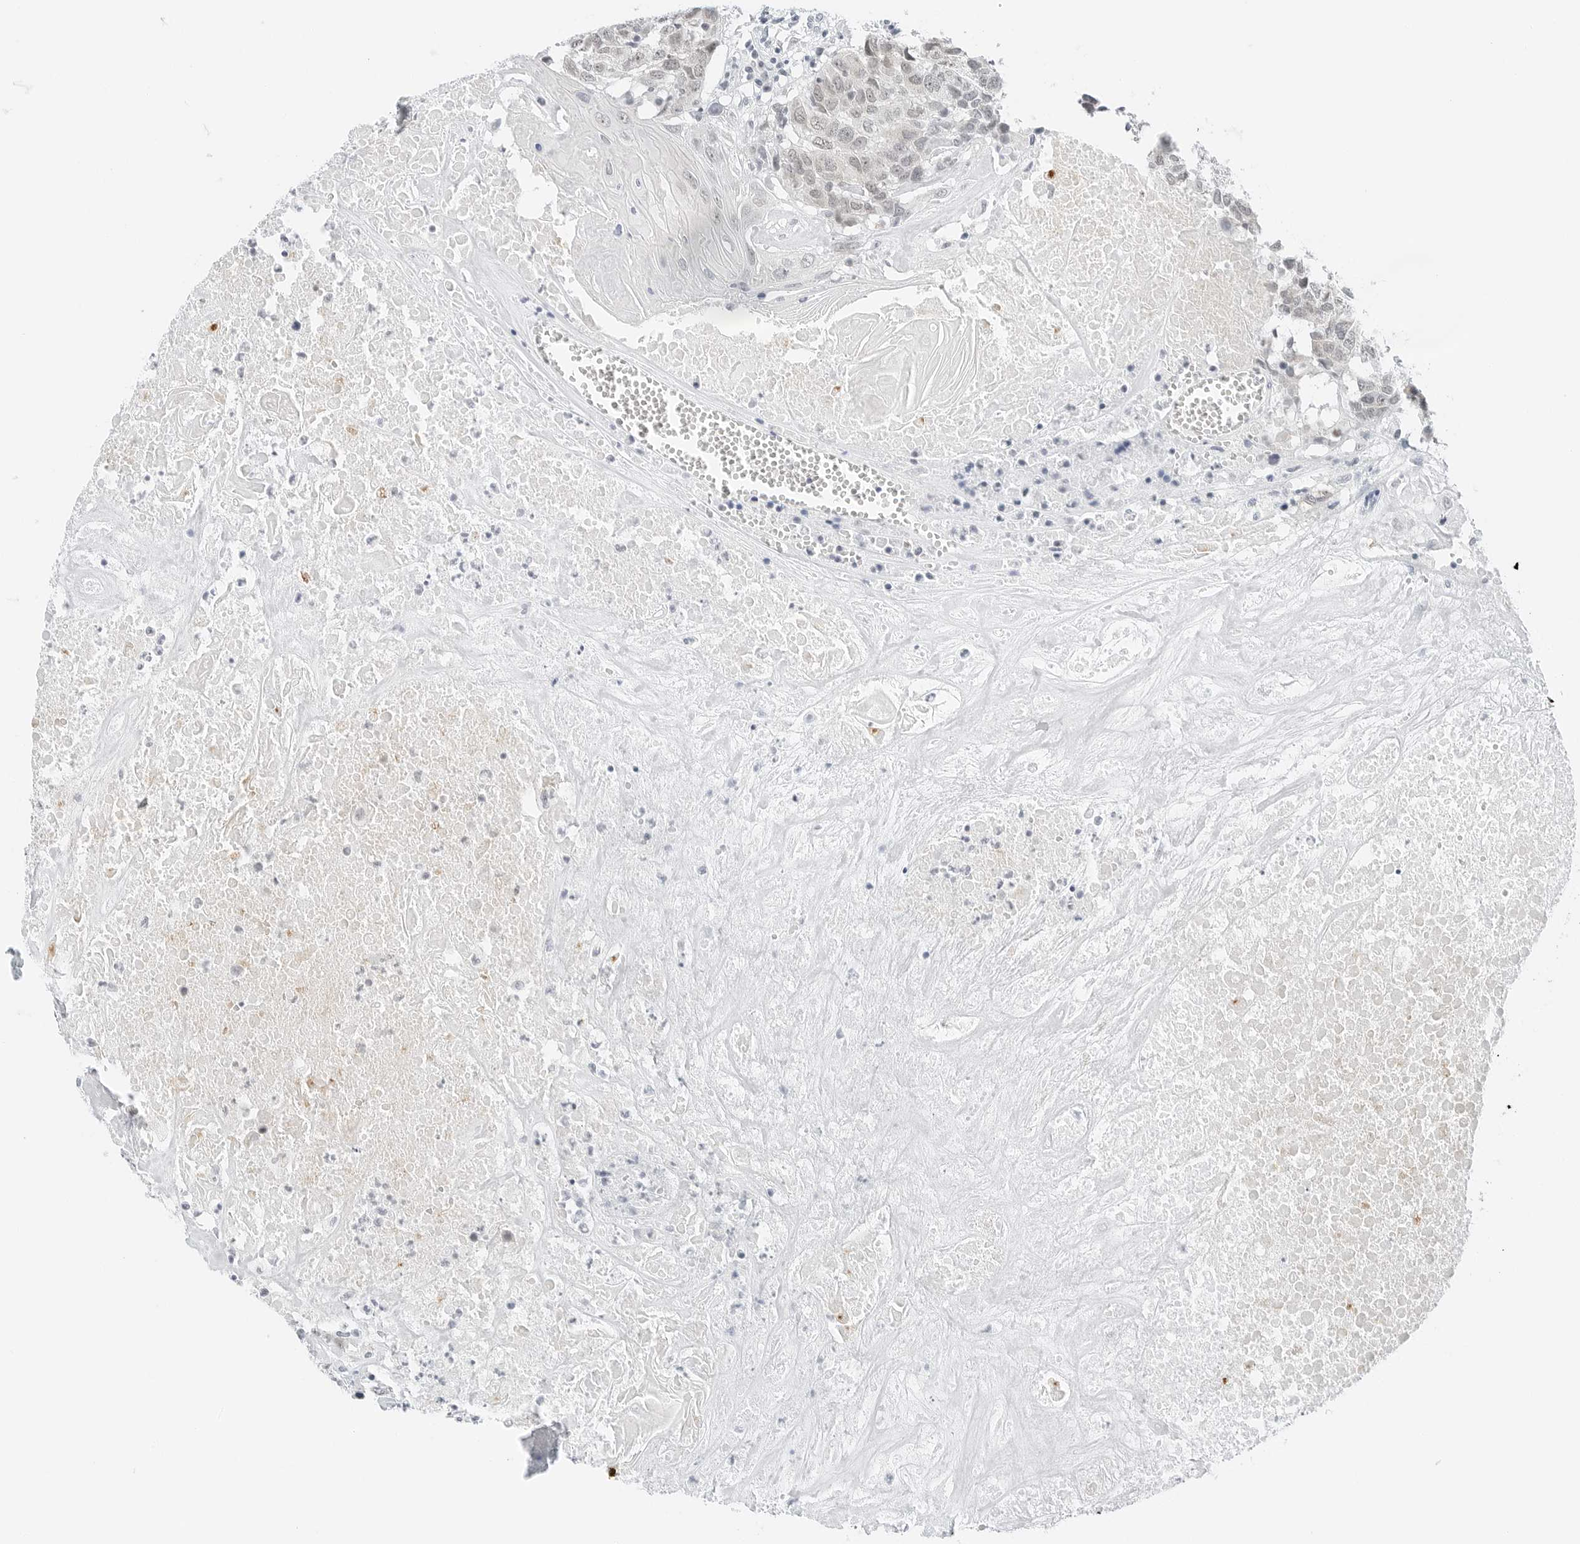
{"staining": {"intensity": "negative", "quantity": "none", "location": "none"}, "tissue": "head and neck cancer", "cell_type": "Tumor cells", "image_type": "cancer", "snomed": [{"axis": "morphology", "description": "Squamous cell carcinoma, NOS"}, {"axis": "topography", "description": "Head-Neck"}], "caption": "The image displays no staining of tumor cells in squamous cell carcinoma (head and neck). (Stains: DAB (3,3'-diaminobenzidine) IHC with hematoxylin counter stain, Microscopy: brightfield microscopy at high magnification).", "gene": "CCSAP", "patient": {"sex": "male", "age": 66}}